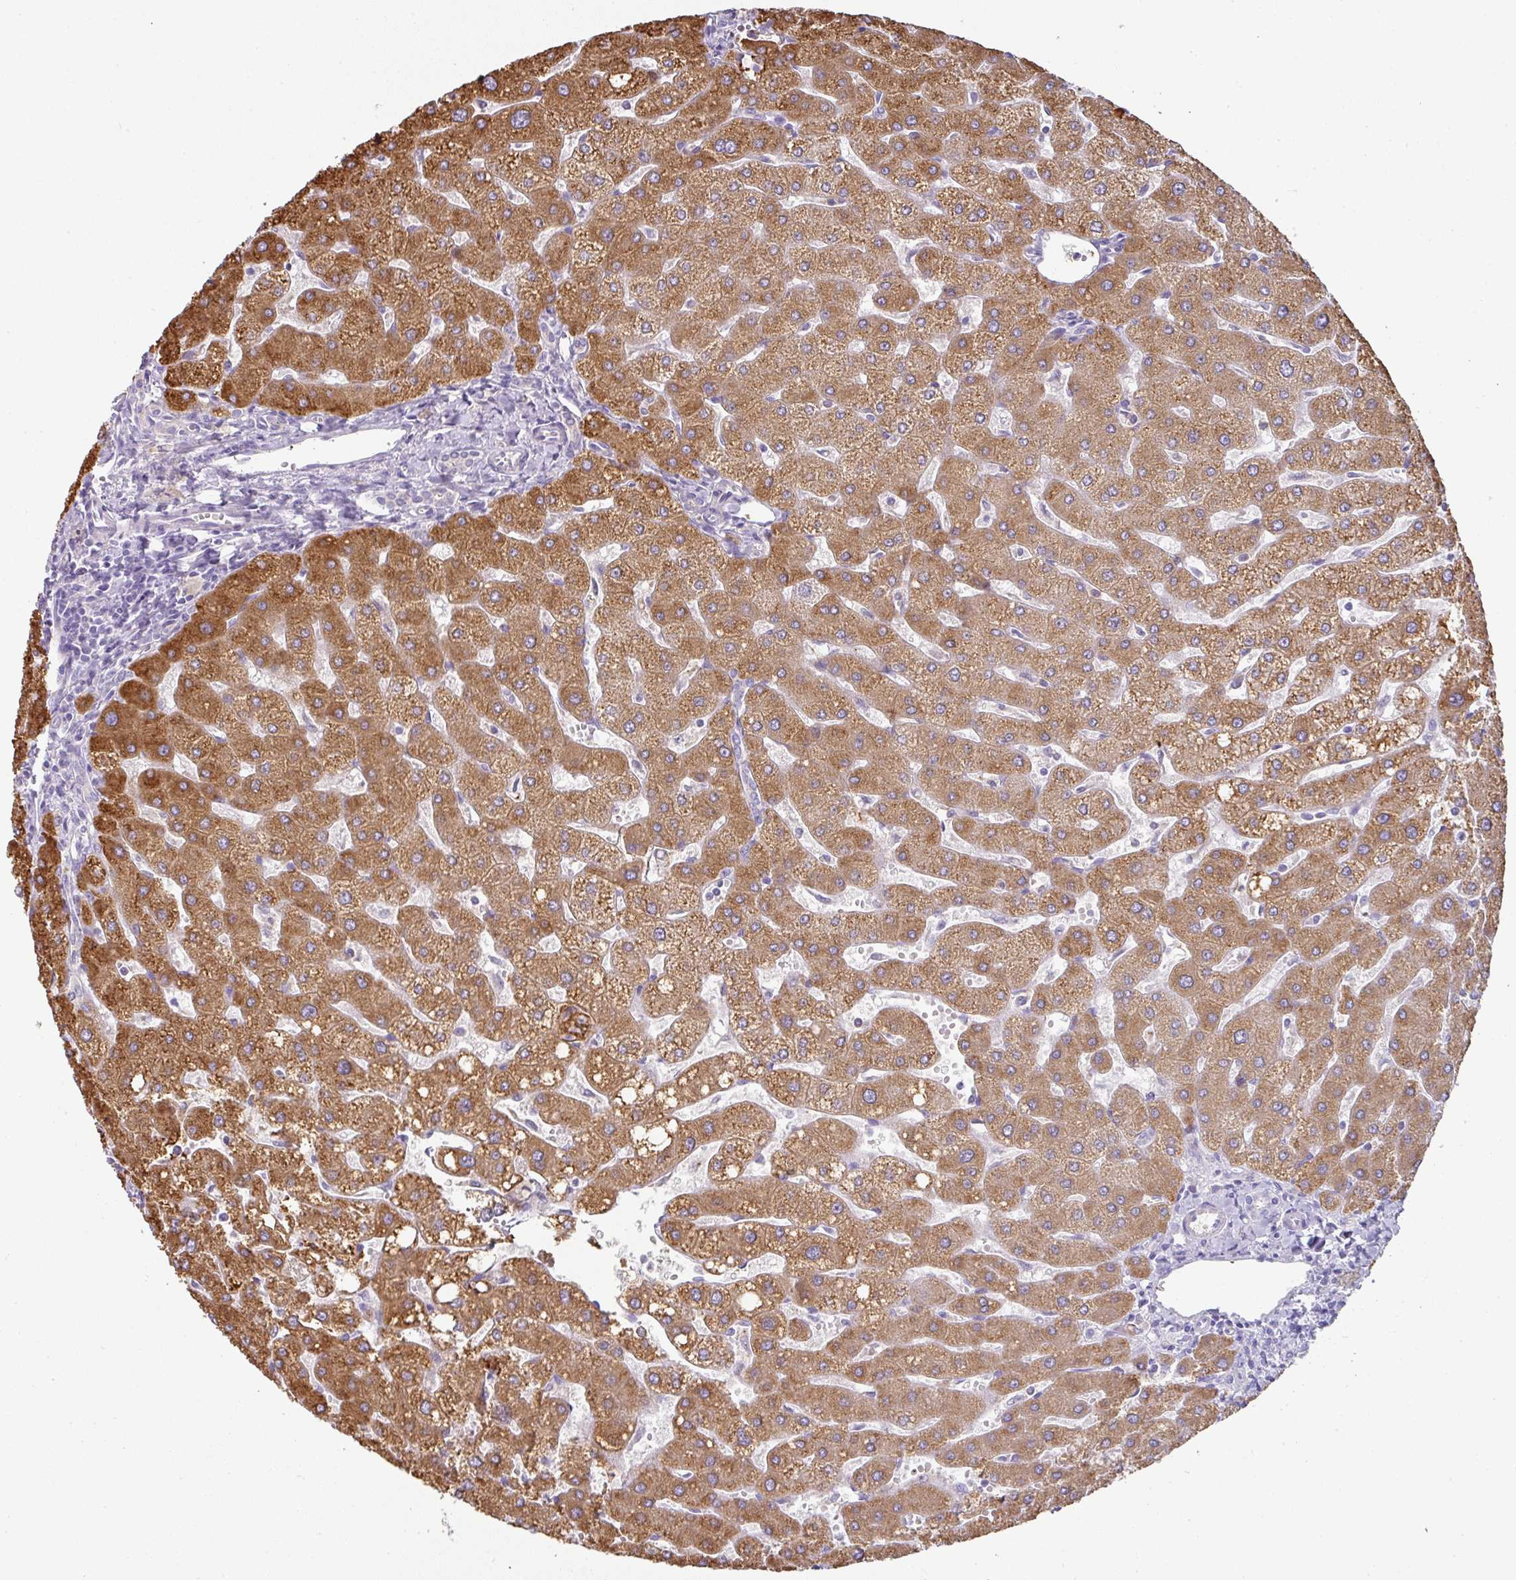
{"staining": {"intensity": "negative", "quantity": "none", "location": "none"}, "tissue": "liver", "cell_type": "Cholangiocytes", "image_type": "normal", "snomed": [{"axis": "morphology", "description": "Normal tissue, NOS"}, {"axis": "topography", "description": "Liver"}], "caption": "The histopathology image exhibits no significant positivity in cholangiocytes of liver.", "gene": "FGF17", "patient": {"sex": "male", "age": 67}}